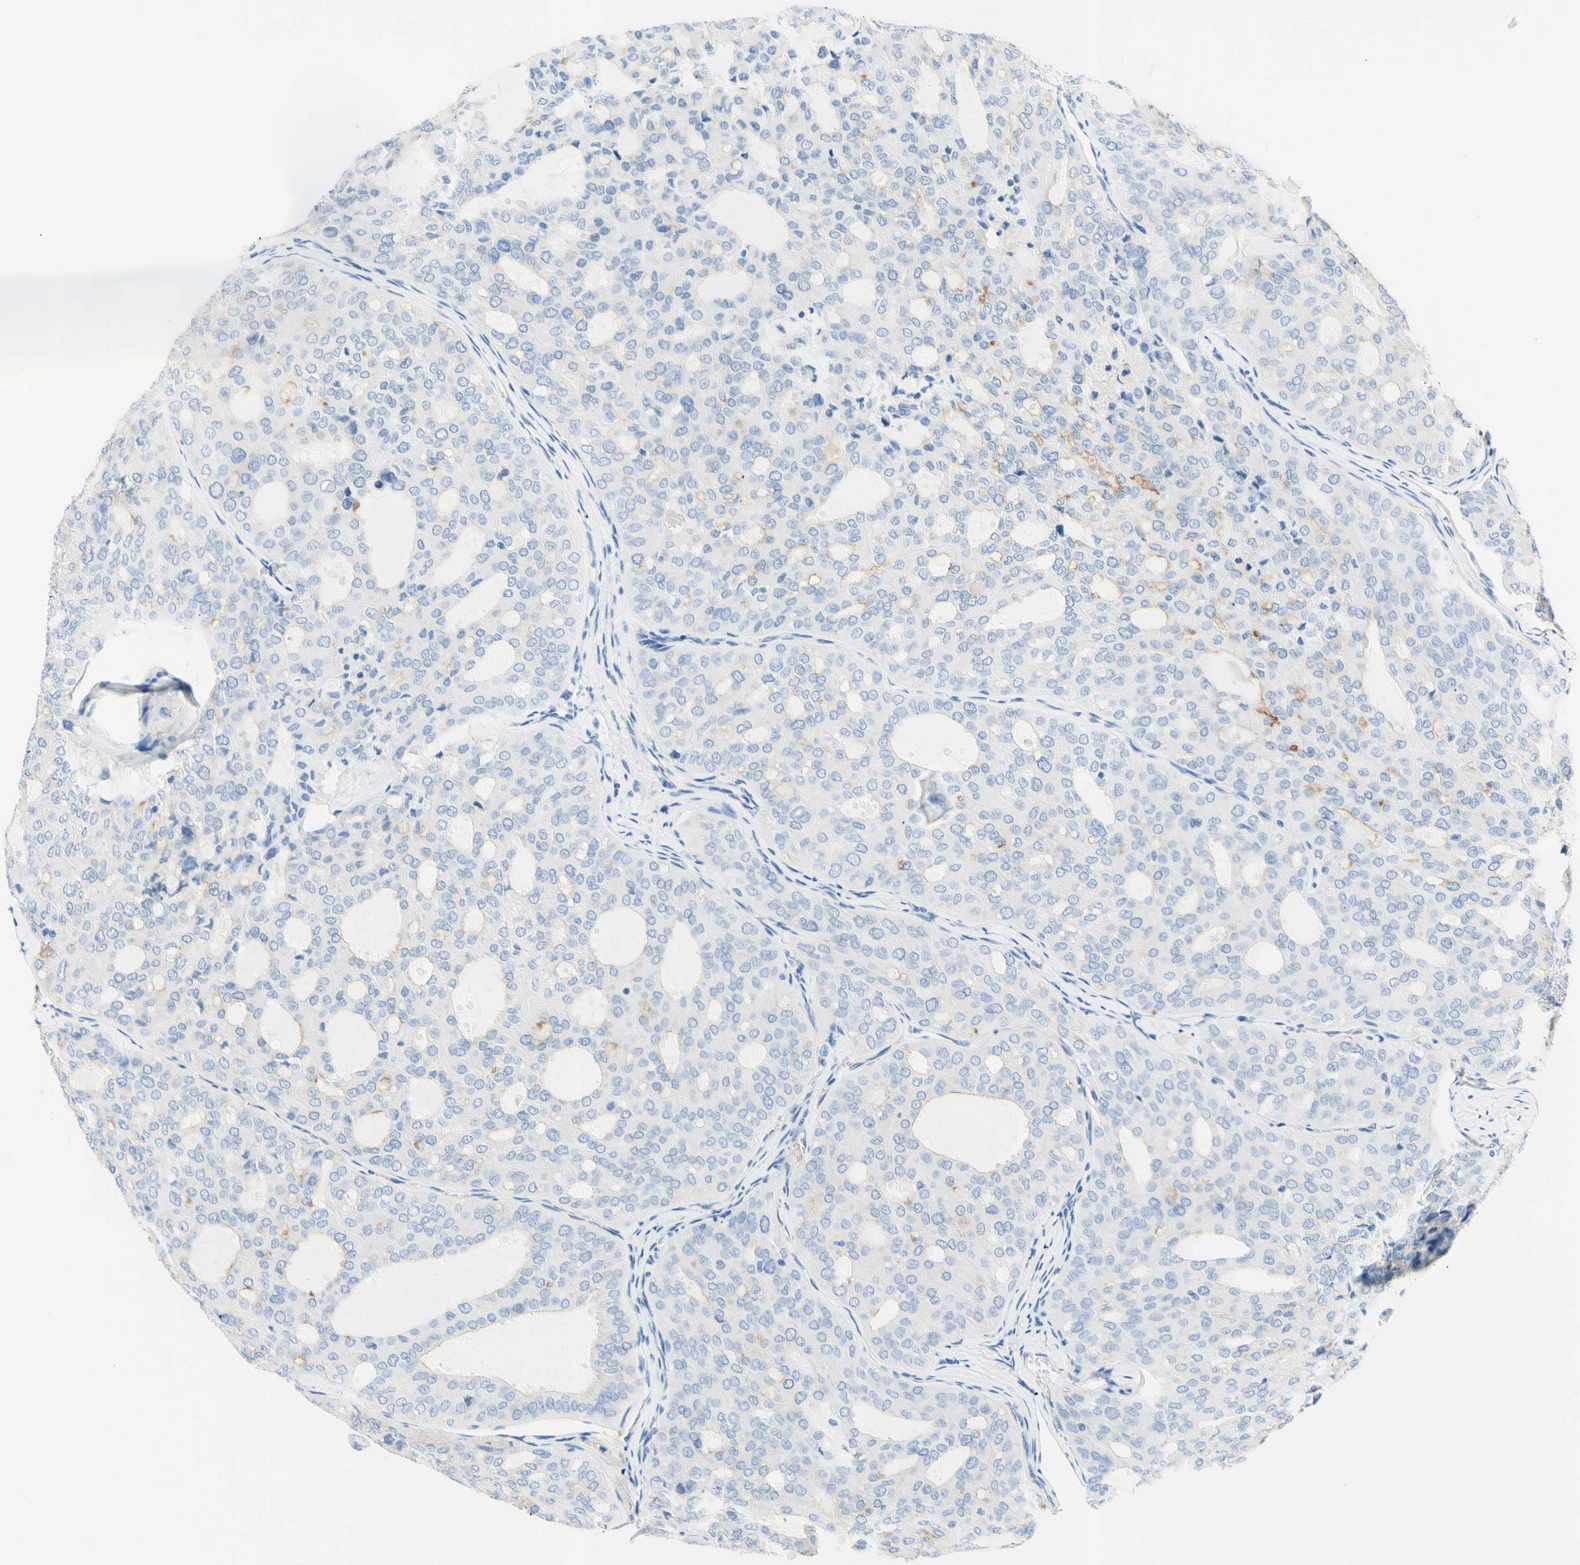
{"staining": {"intensity": "negative", "quantity": "none", "location": "none"}, "tissue": "thyroid cancer", "cell_type": "Tumor cells", "image_type": "cancer", "snomed": [{"axis": "morphology", "description": "Follicular adenoma carcinoma, NOS"}, {"axis": "topography", "description": "Thyroid gland"}], "caption": "Tumor cells show no significant expression in thyroid cancer (follicular adenoma carcinoma).", "gene": "HPCA", "patient": {"sex": "male", "age": 75}}